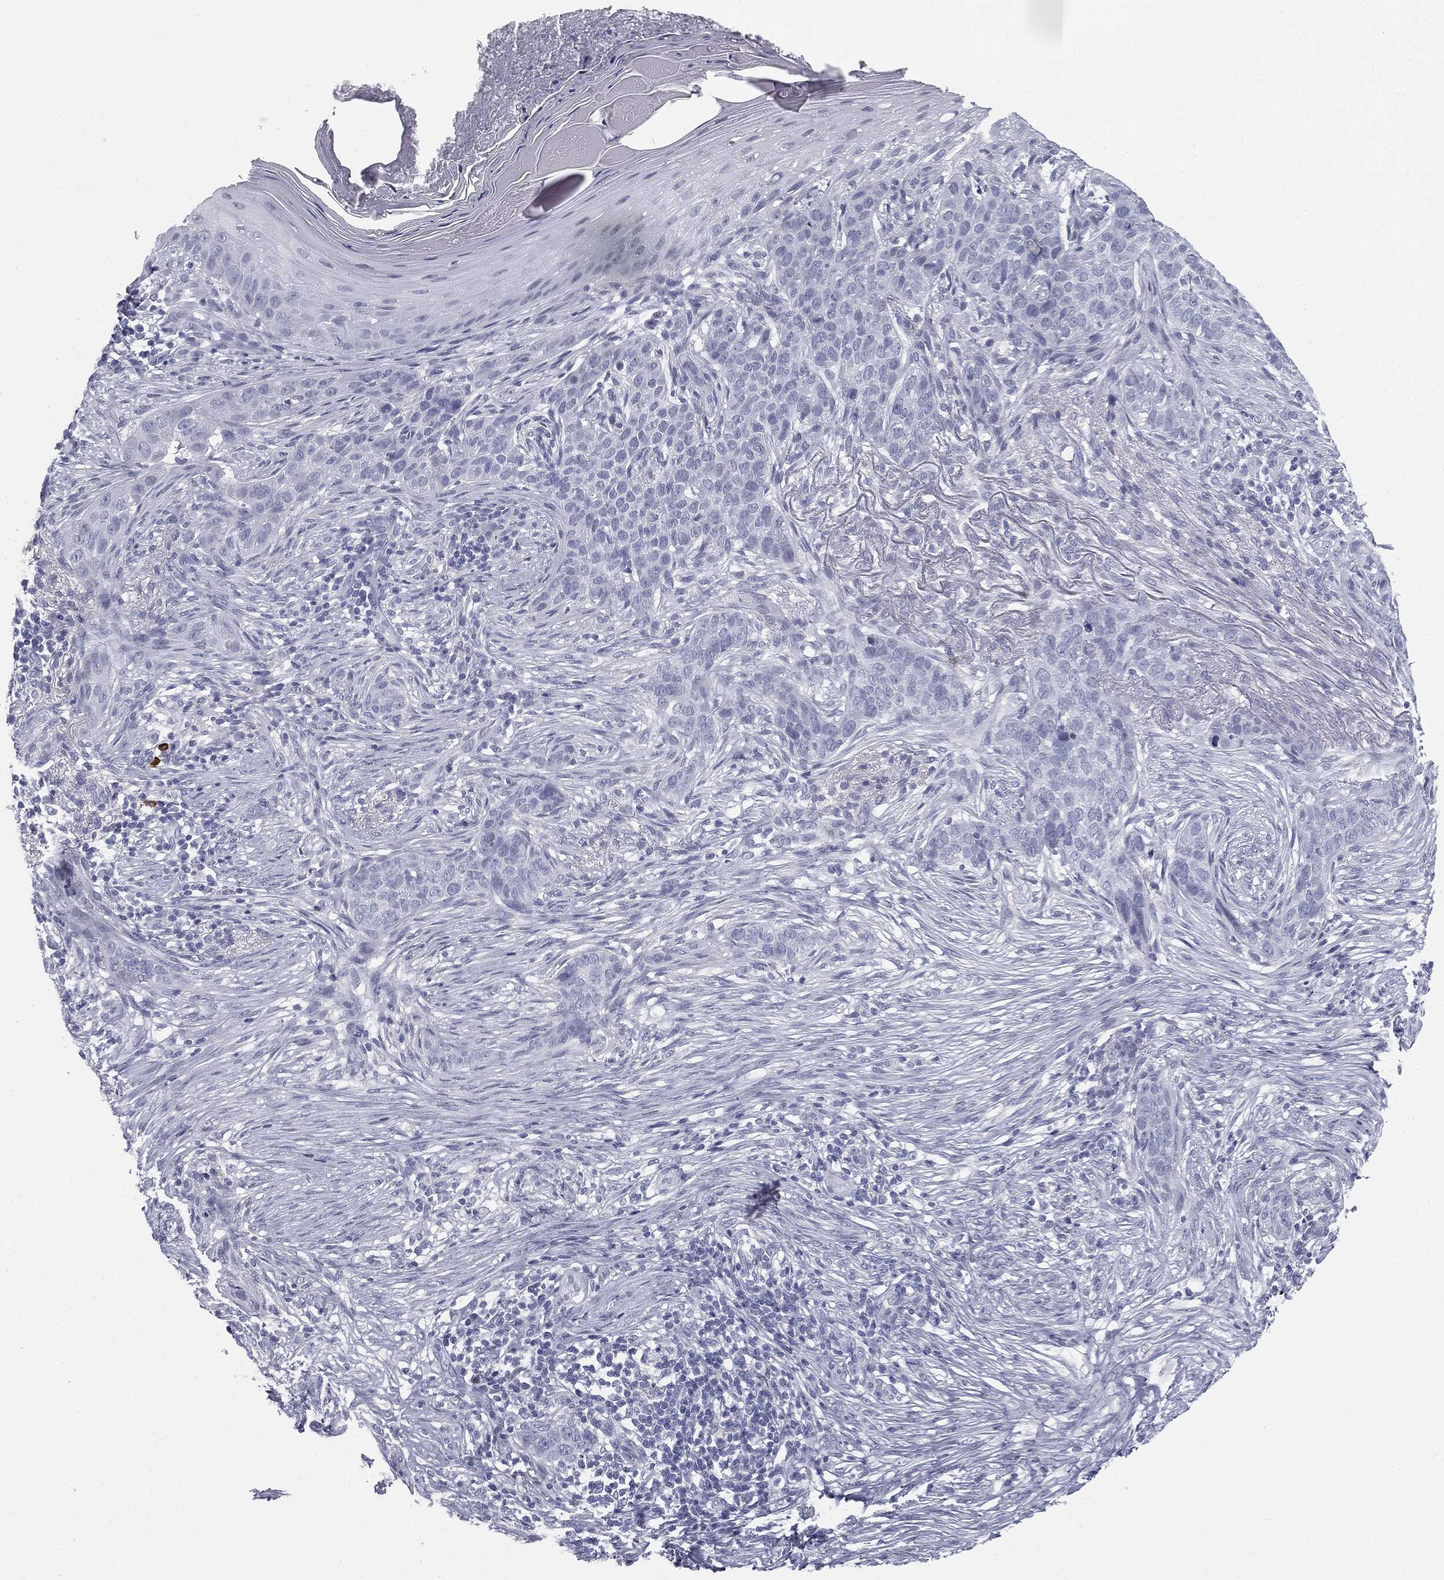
{"staining": {"intensity": "negative", "quantity": "none", "location": "none"}, "tissue": "skin cancer", "cell_type": "Tumor cells", "image_type": "cancer", "snomed": [{"axis": "morphology", "description": "Squamous cell carcinoma, NOS"}, {"axis": "topography", "description": "Skin"}], "caption": "There is no significant staining in tumor cells of skin cancer.", "gene": "TPO", "patient": {"sex": "male", "age": 88}}